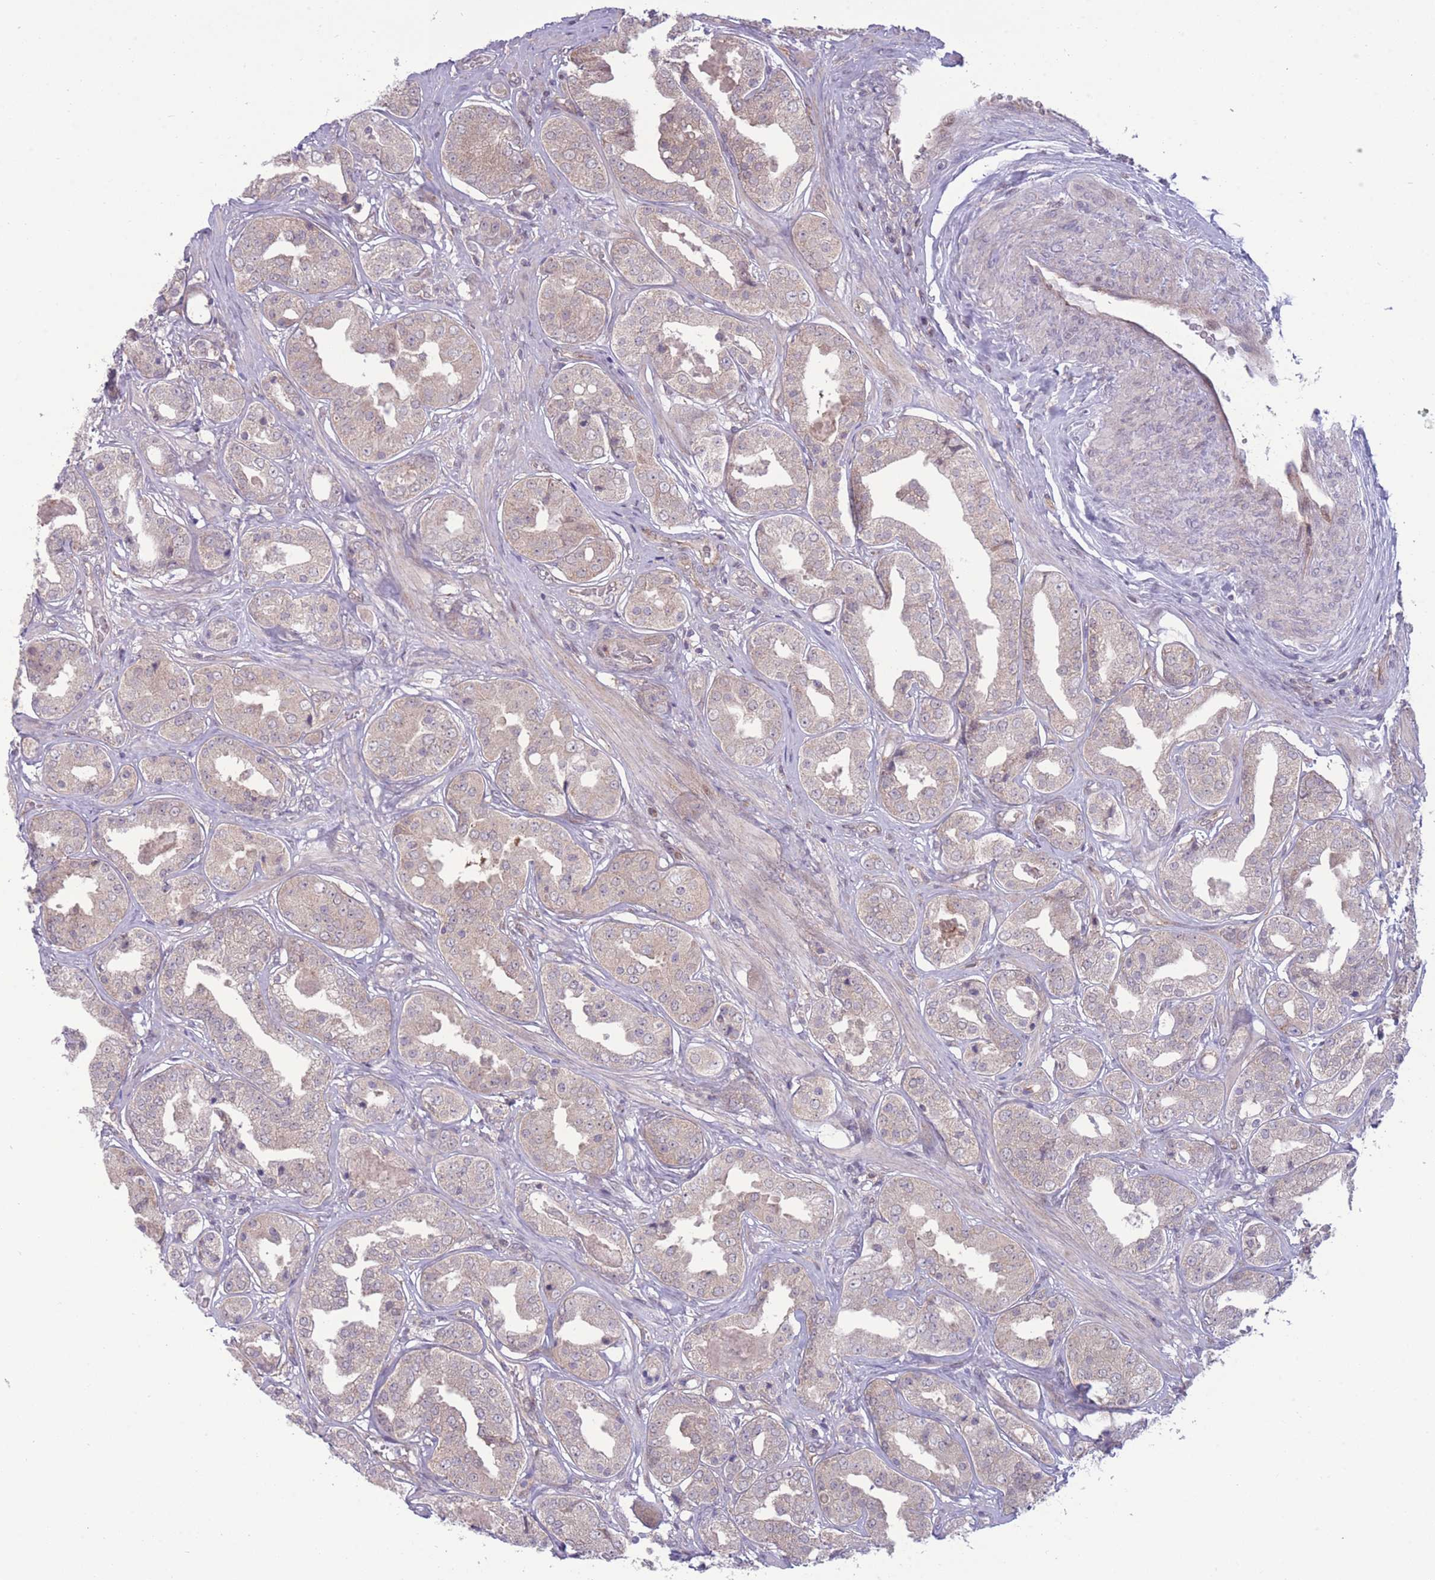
{"staining": {"intensity": "negative", "quantity": "none", "location": "none"}, "tissue": "prostate cancer", "cell_type": "Tumor cells", "image_type": "cancer", "snomed": [{"axis": "morphology", "description": "Adenocarcinoma, High grade"}, {"axis": "topography", "description": "Prostate"}], "caption": "This is an immunohistochemistry micrograph of human prostate cancer (adenocarcinoma (high-grade)). There is no positivity in tumor cells.", "gene": "RIC8A", "patient": {"sex": "male", "age": 63}}